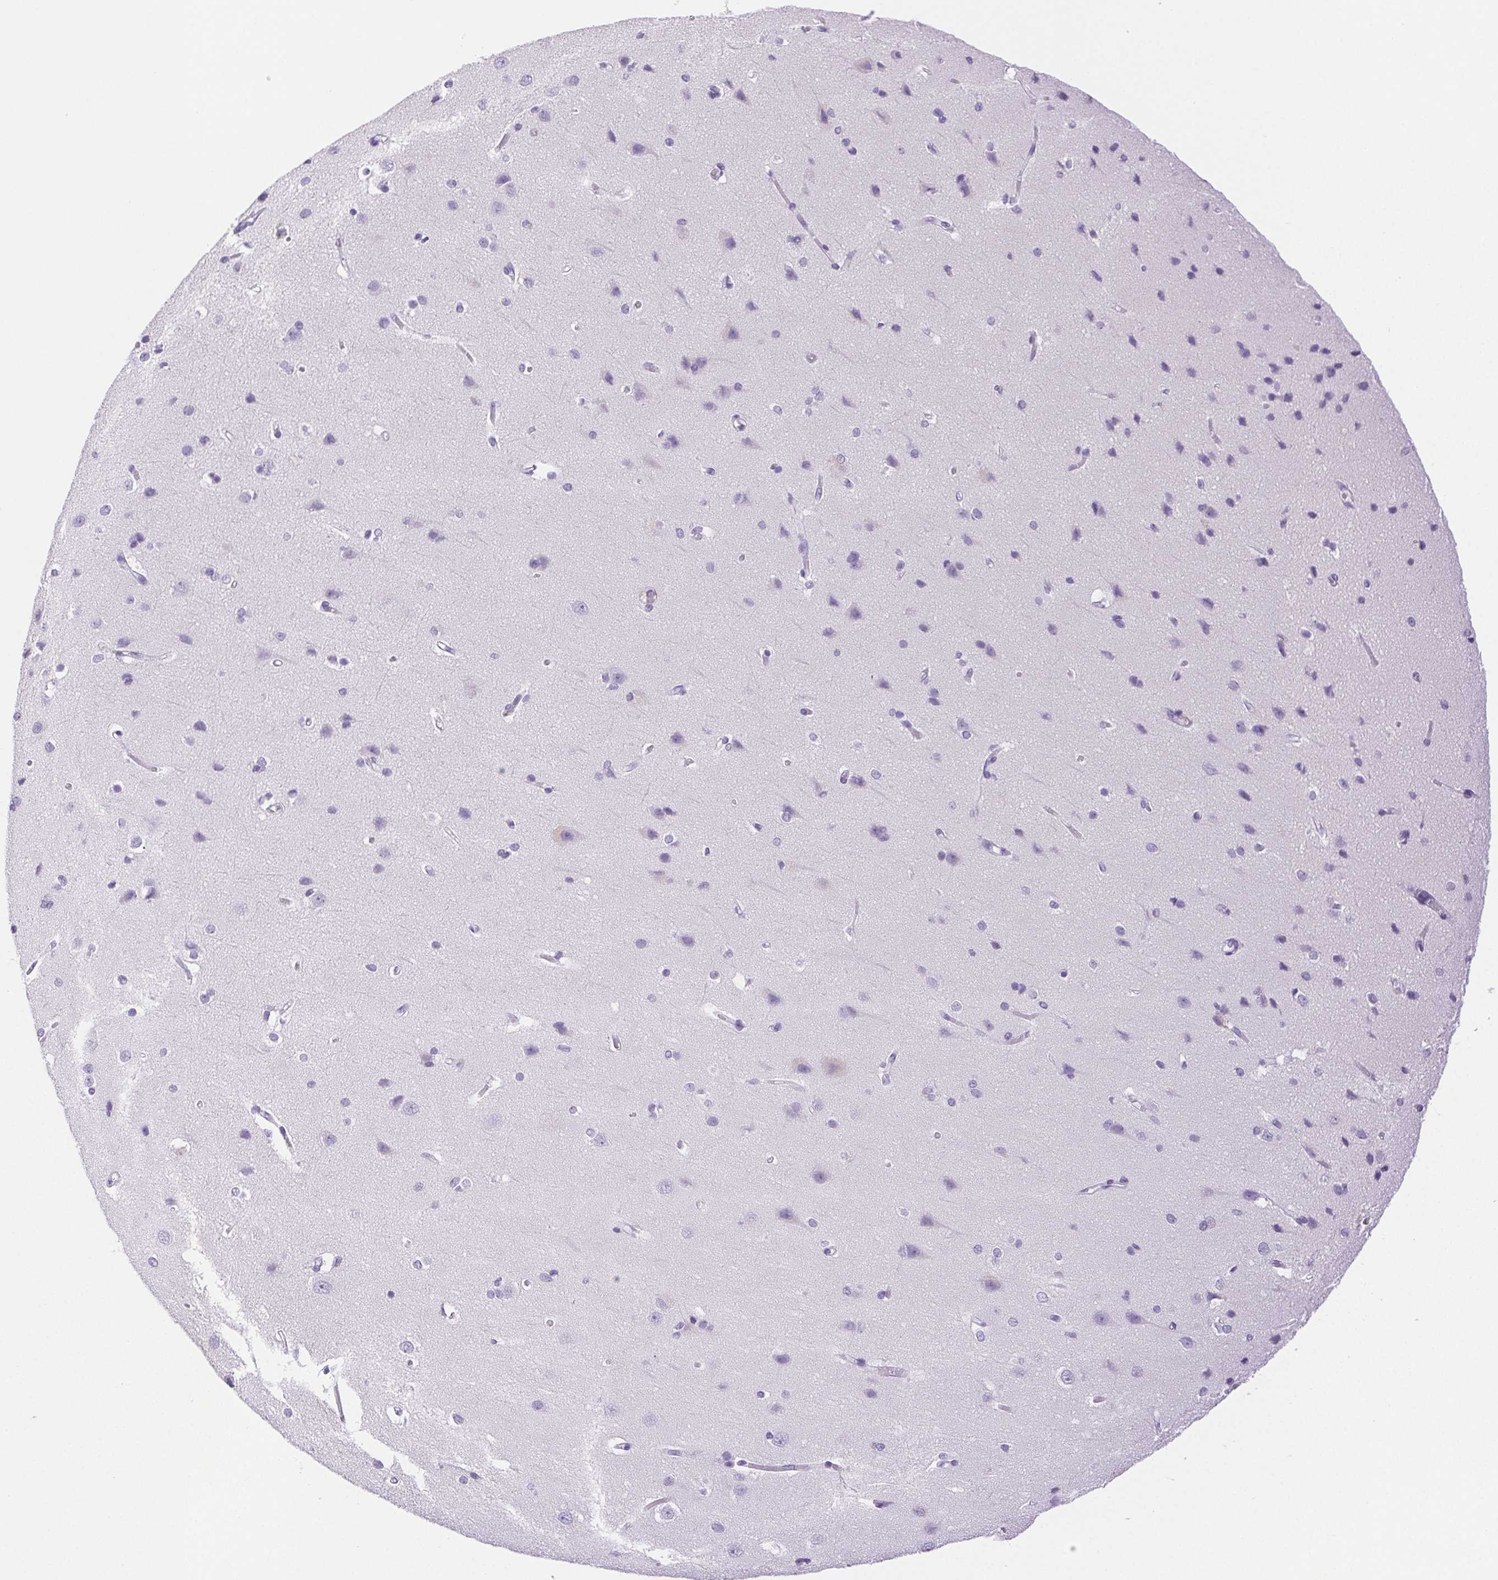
{"staining": {"intensity": "negative", "quantity": "none", "location": "none"}, "tissue": "cerebral cortex", "cell_type": "Endothelial cells", "image_type": "normal", "snomed": [{"axis": "morphology", "description": "Normal tissue, NOS"}, {"axis": "topography", "description": "Cerebral cortex"}], "caption": "This is a photomicrograph of immunohistochemistry staining of normal cerebral cortex, which shows no positivity in endothelial cells. (DAB (3,3'-diaminobenzidine) IHC visualized using brightfield microscopy, high magnification).", "gene": "SPACA4", "patient": {"sex": "male", "age": 37}}